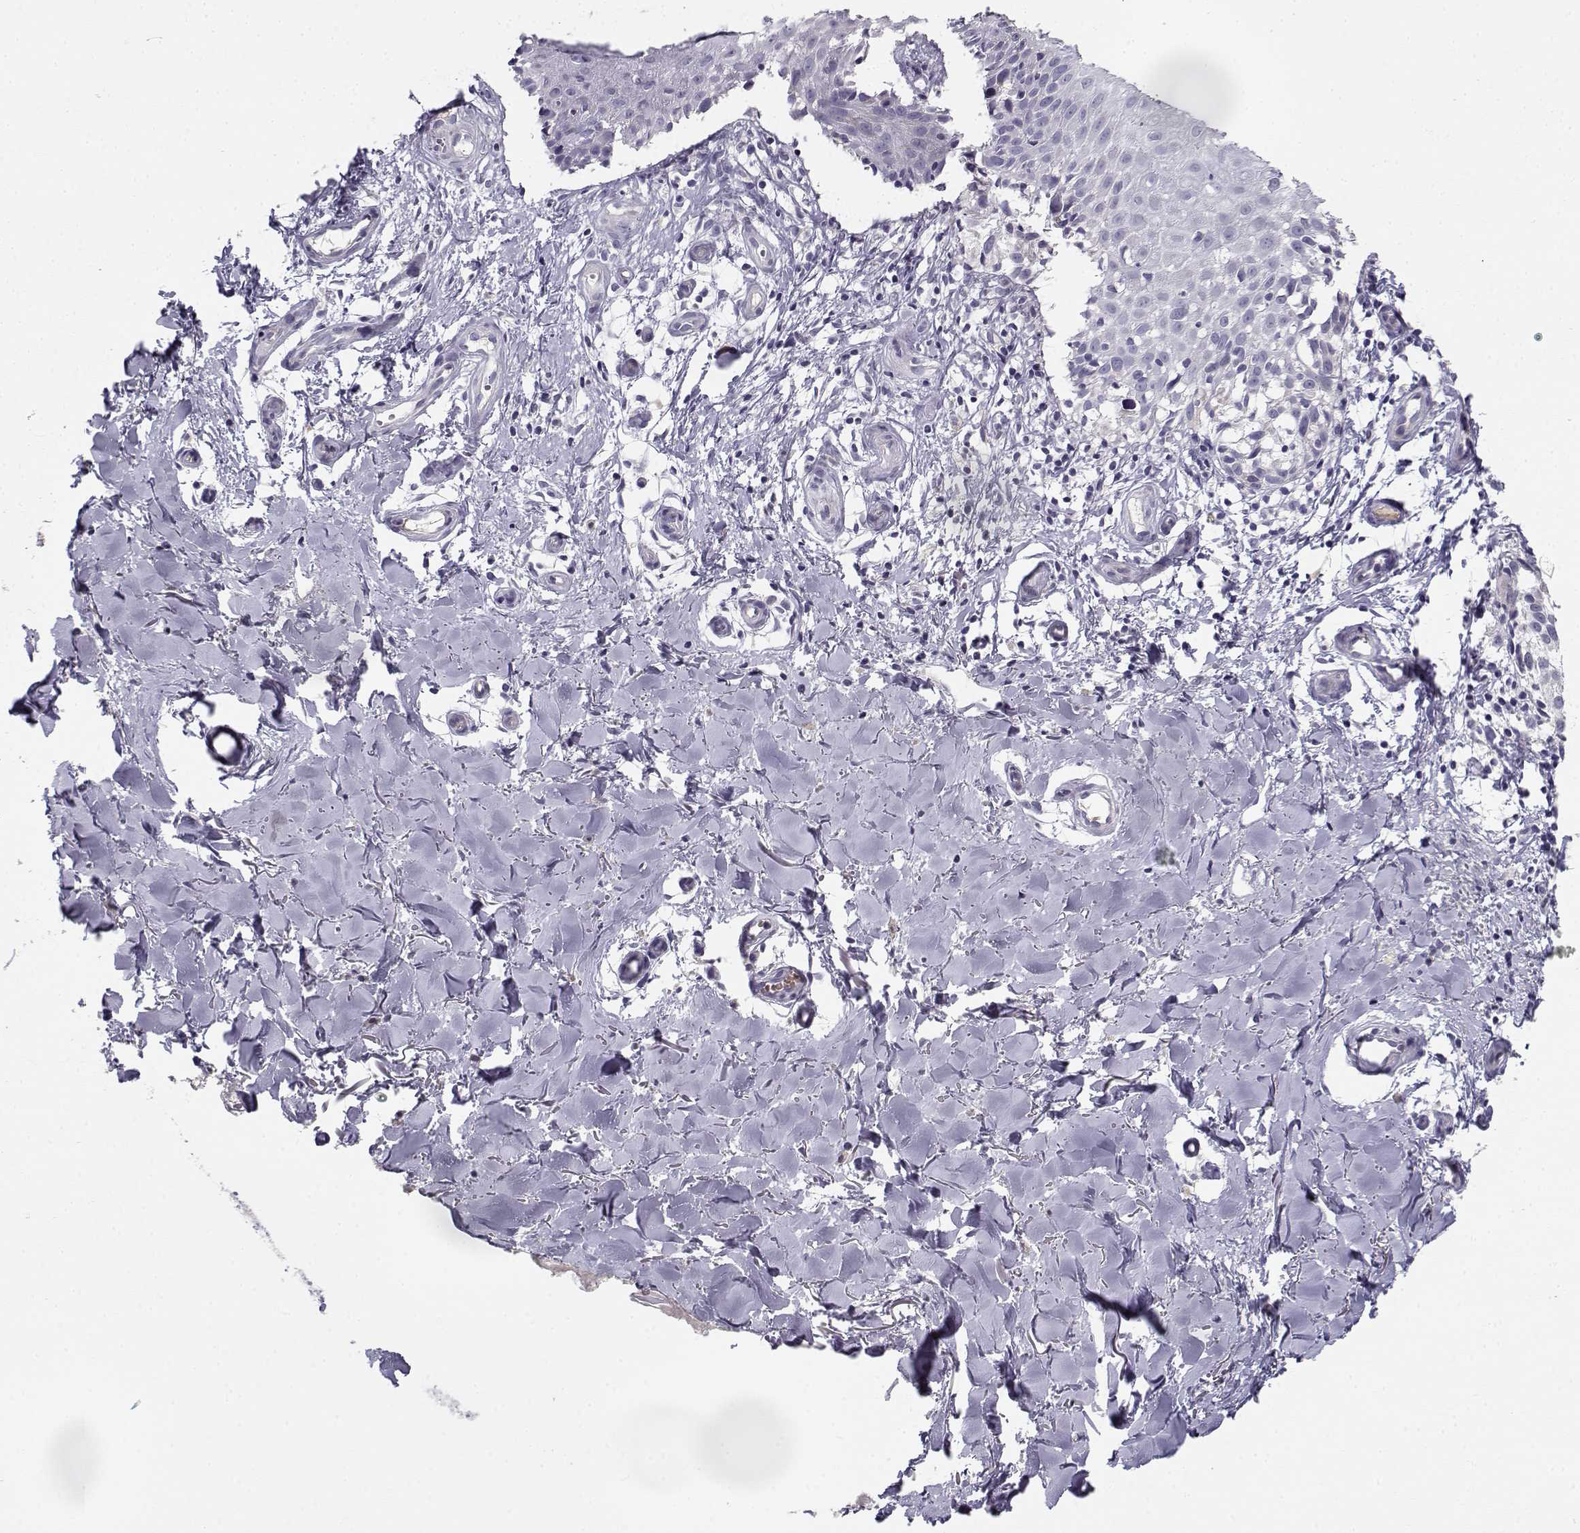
{"staining": {"intensity": "negative", "quantity": "none", "location": "none"}, "tissue": "melanoma", "cell_type": "Tumor cells", "image_type": "cancer", "snomed": [{"axis": "morphology", "description": "Malignant melanoma, NOS"}, {"axis": "topography", "description": "Skin"}], "caption": "Protein analysis of malignant melanoma shows no significant positivity in tumor cells.", "gene": "DDX25", "patient": {"sex": "female", "age": 53}}